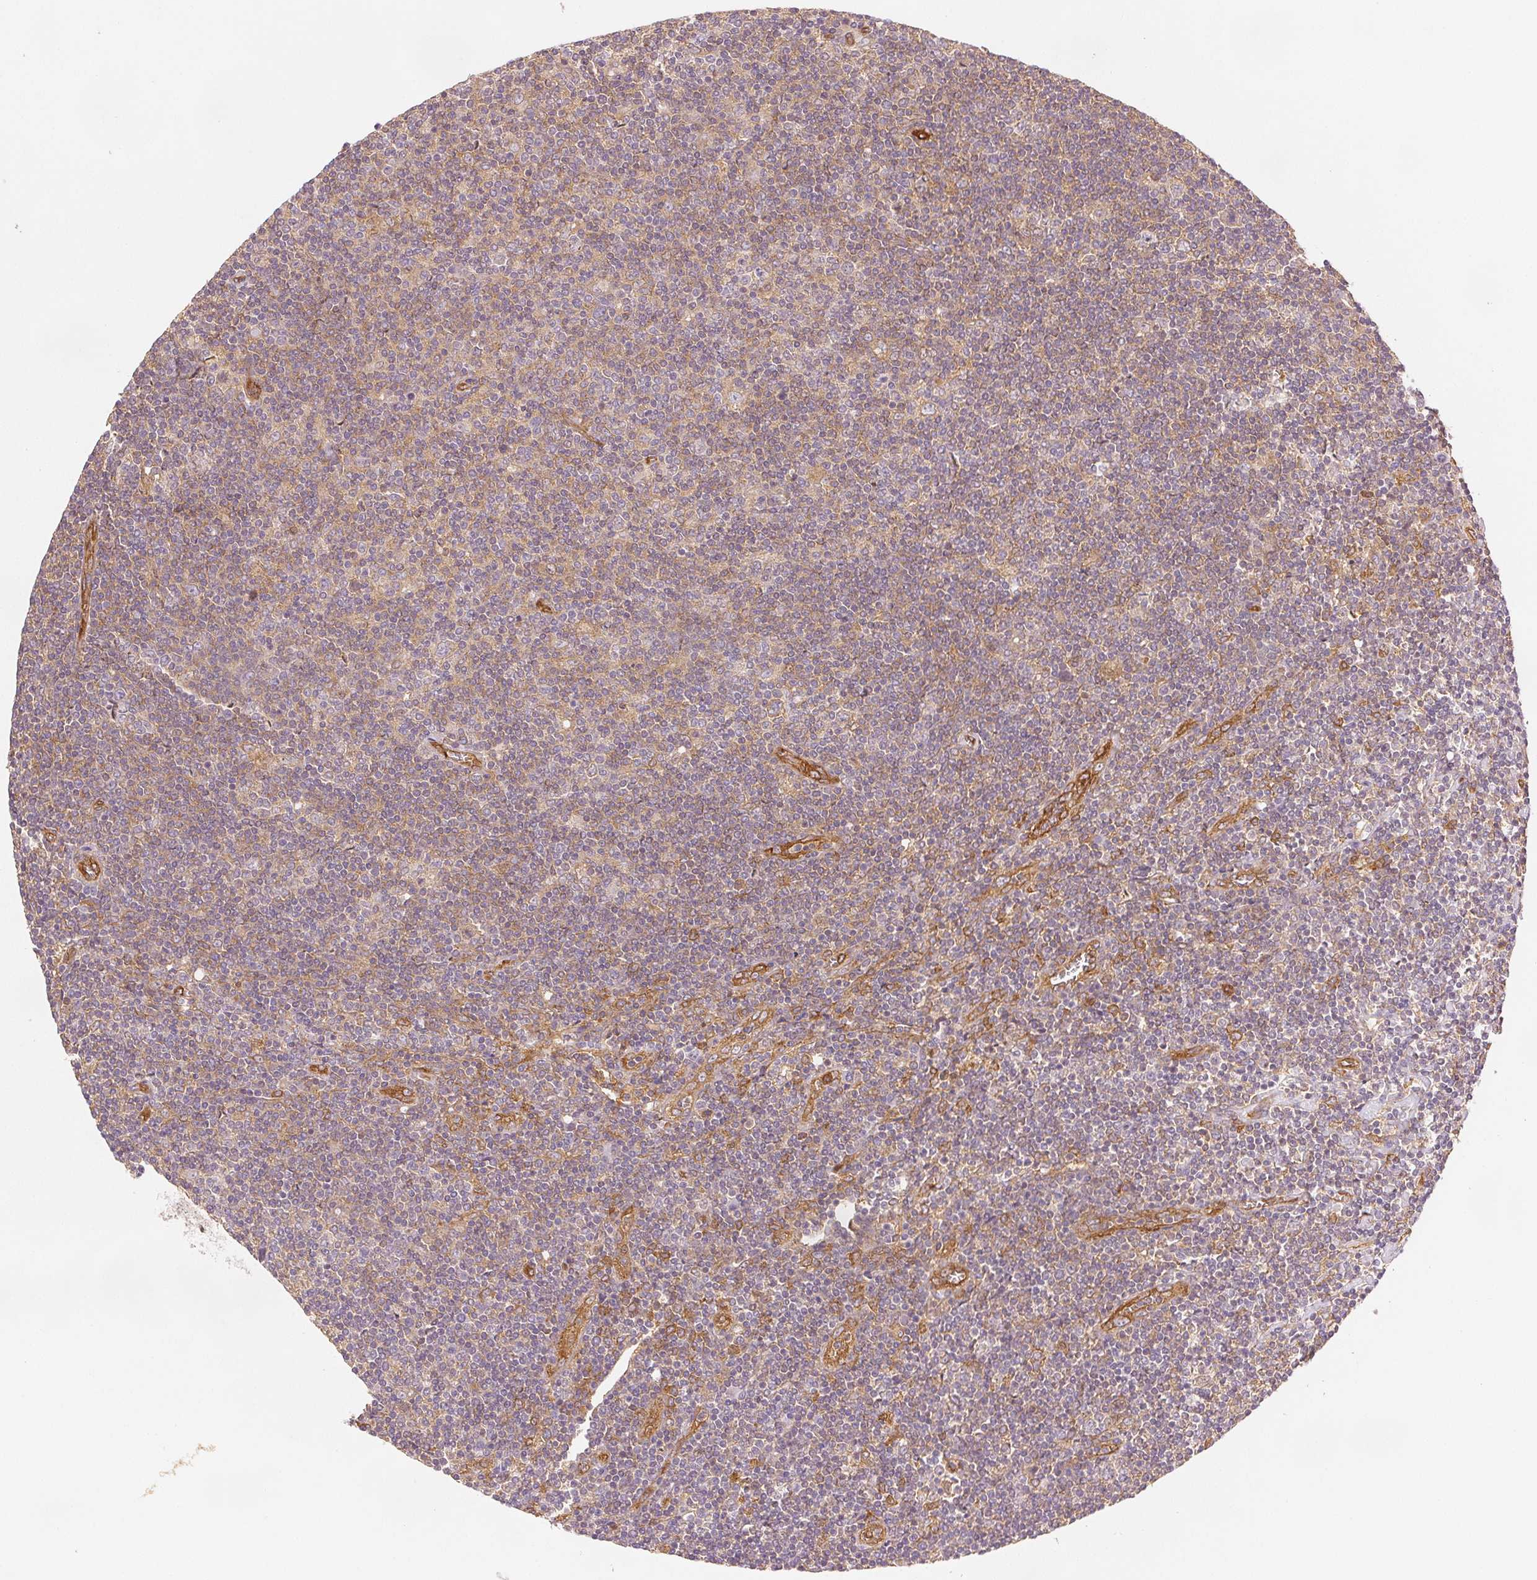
{"staining": {"intensity": "negative", "quantity": "none", "location": "none"}, "tissue": "lymphoma", "cell_type": "Tumor cells", "image_type": "cancer", "snomed": [{"axis": "morphology", "description": "Hodgkin's disease, NOS"}, {"axis": "topography", "description": "Lymph node"}], "caption": "IHC of human Hodgkin's disease reveals no expression in tumor cells. (DAB (3,3'-diaminobenzidine) immunohistochemistry (IHC) with hematoxylin counter stain).", "gene": "DIAPH2", "patient": {"sex": "male", "age": 40}}